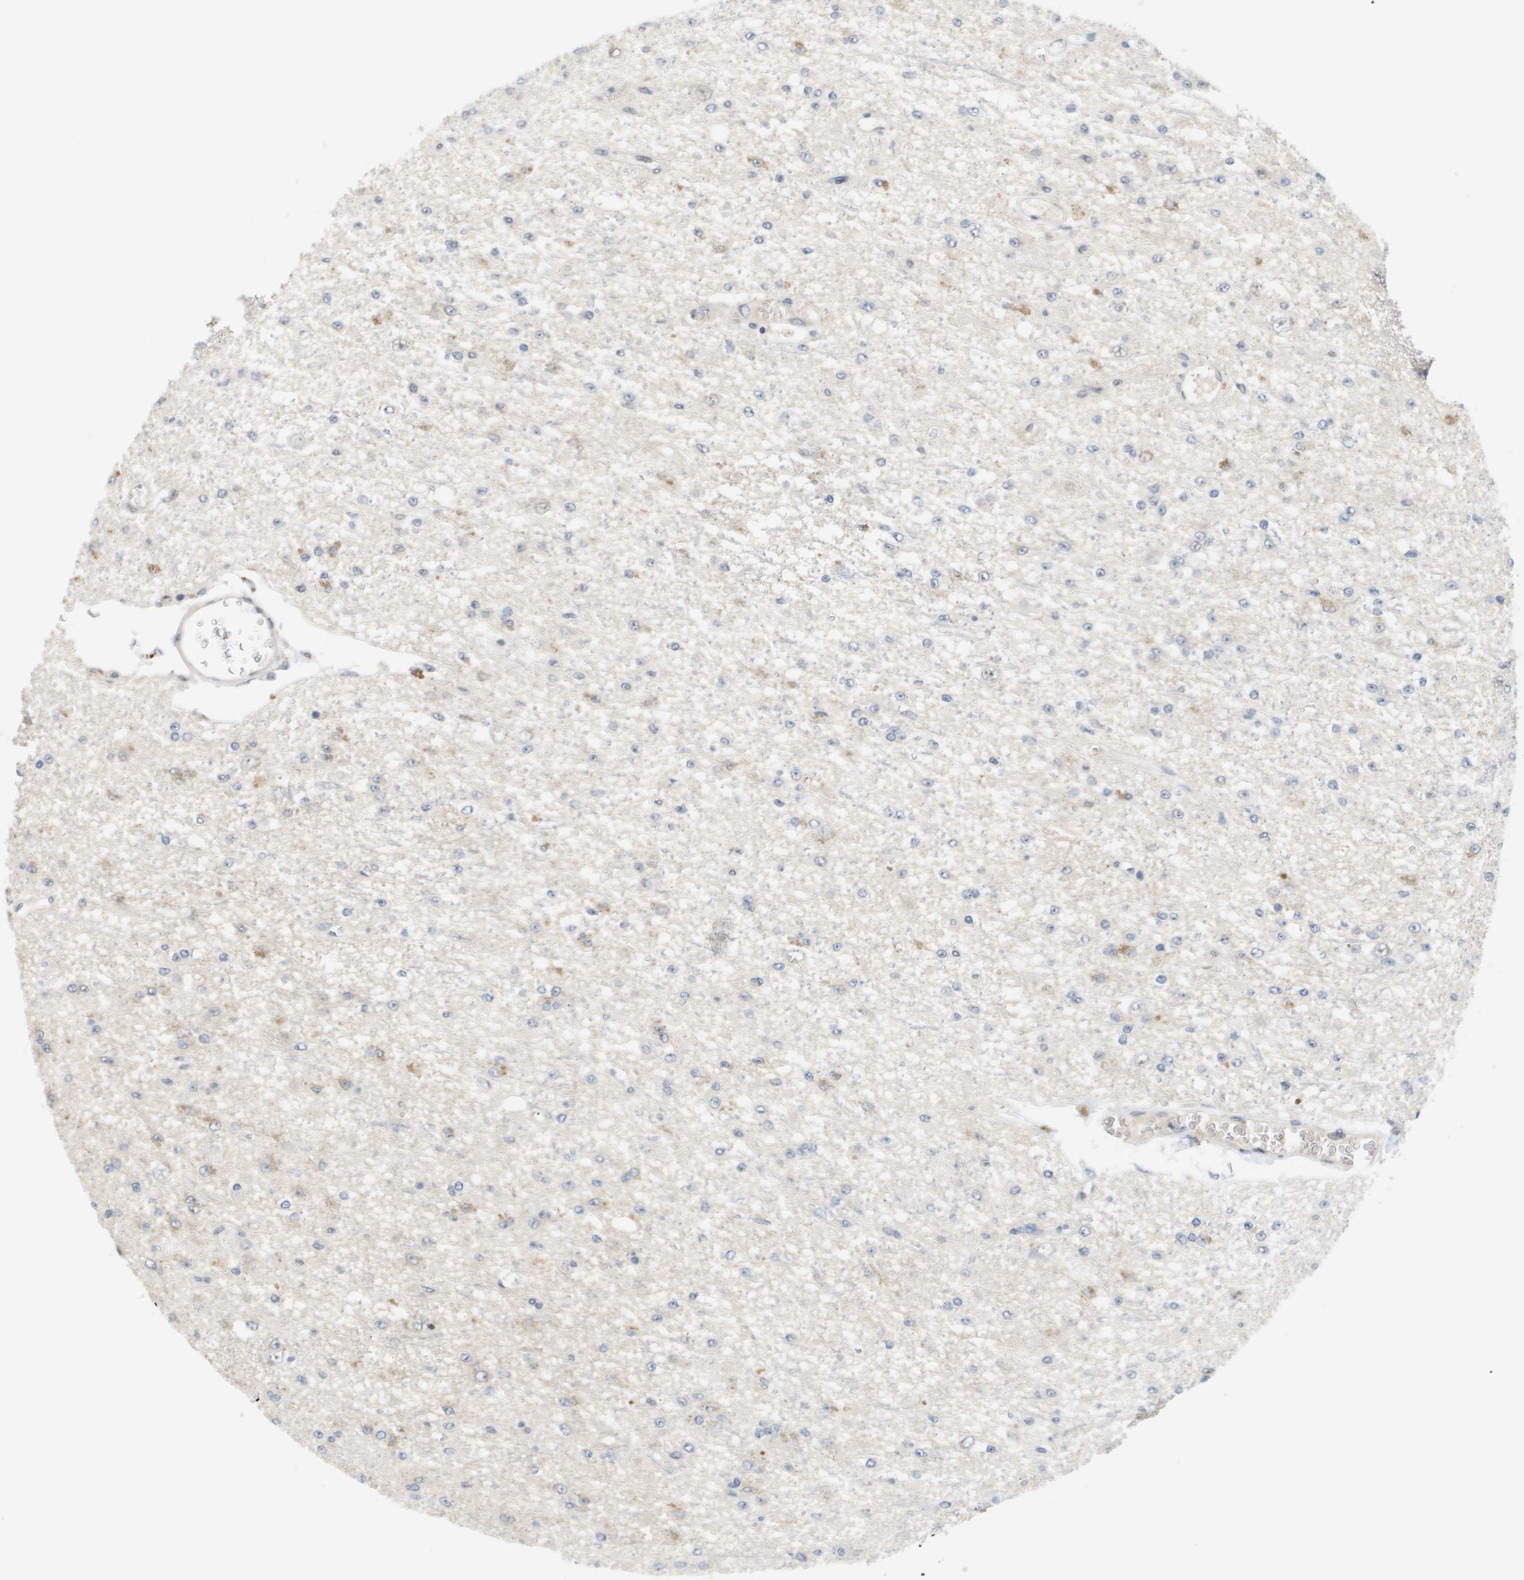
{"staining": {"intensity": "weak", "quantity": "<25%", "location": "cytoplasmic/membranous"}, "tissue": "glioma", "cell_type": "Tumor cells", "image_type": "cancer", "snomed": [{"axis": "morphology", "description": "Glioma, malignant, Low grade"}, {"axis": "topography", "description": "Brain"}], "caption": "An image of glioma stained for a protein reveals no brown staining in tumor cells.", "gene": "MARCHF8", "patient": {"sex": "male", "age": 38}}